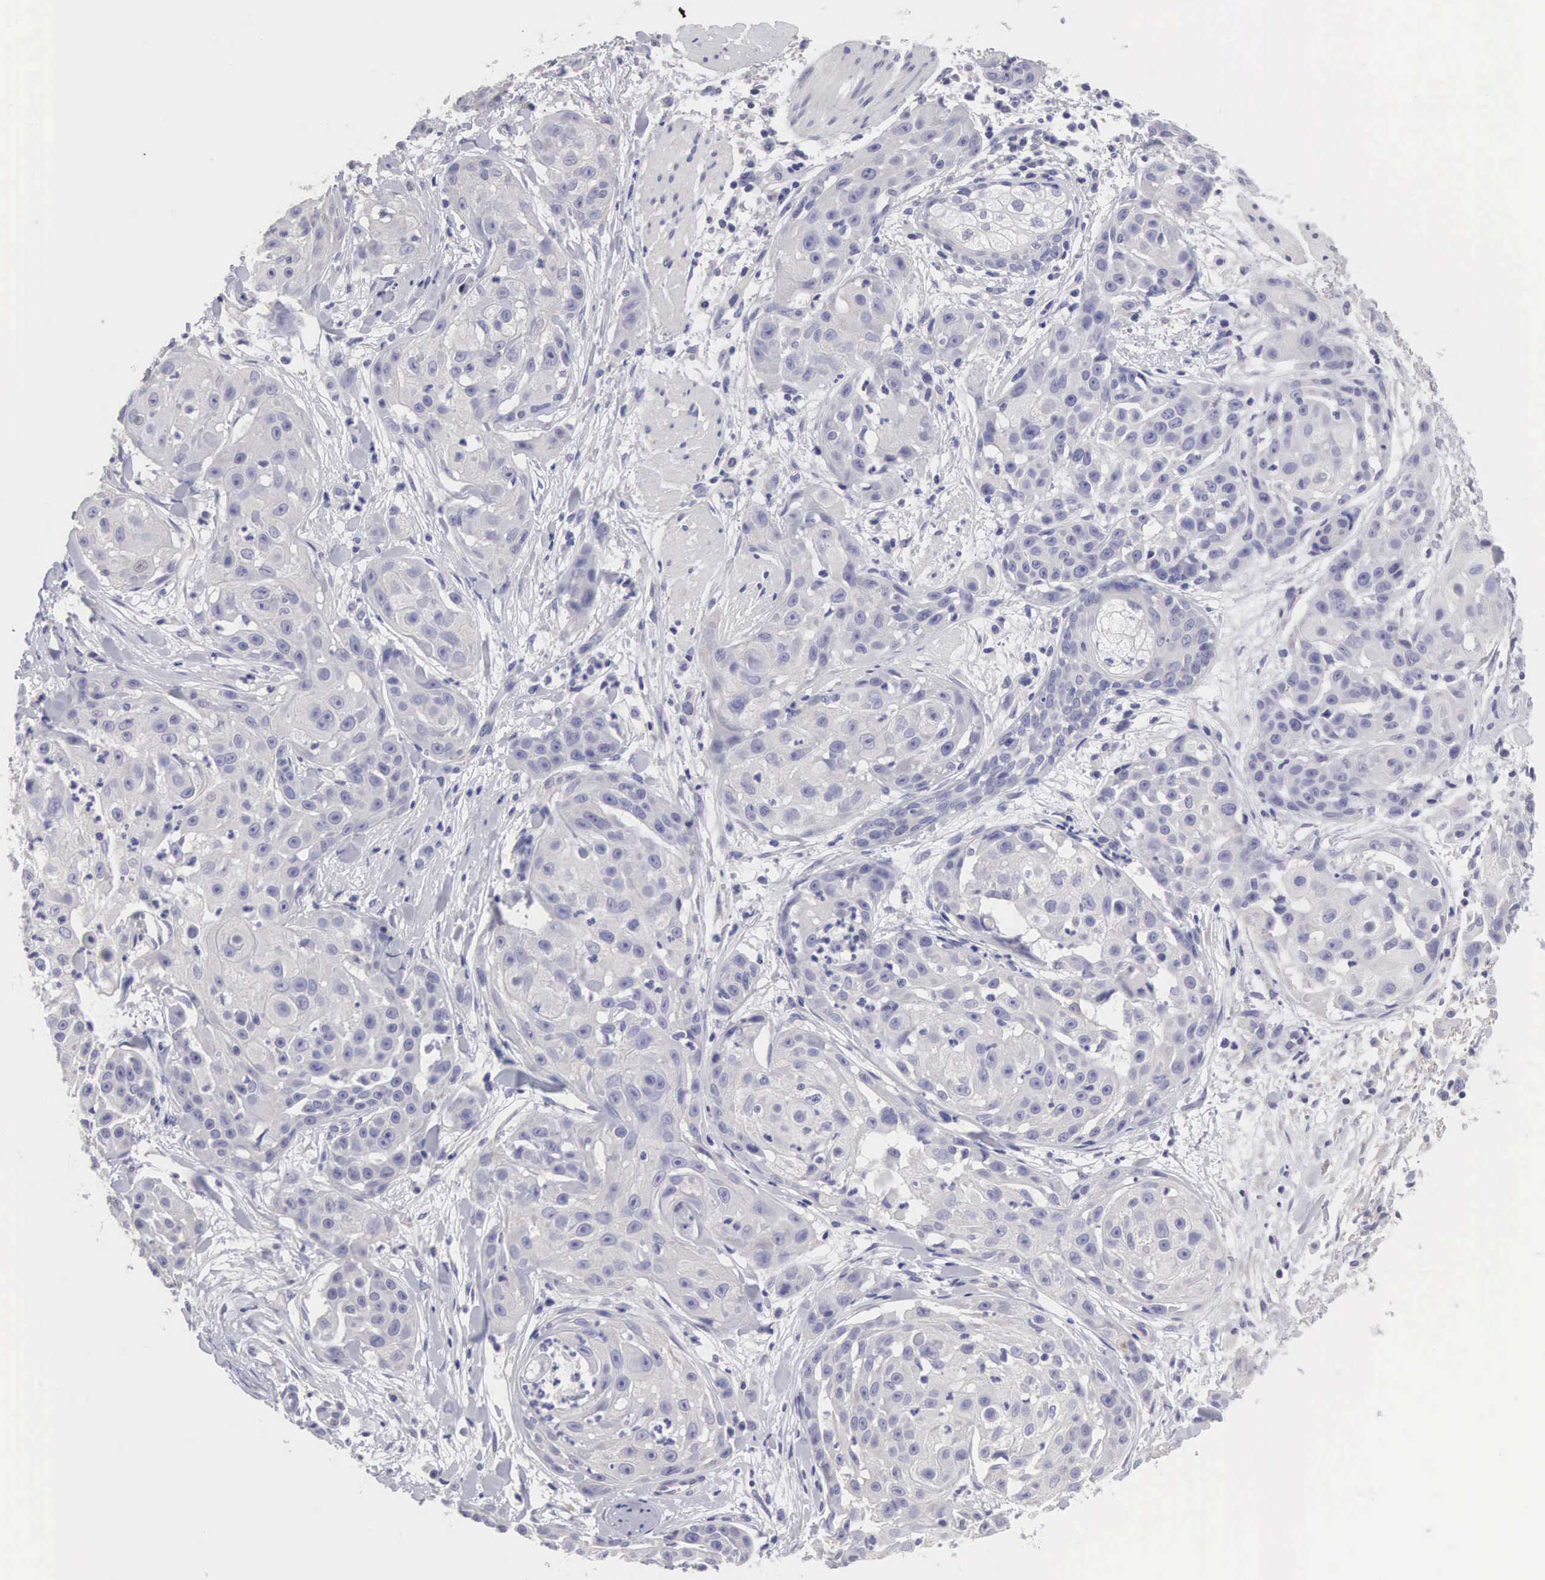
{"staining": {"intensity": "negative", "quantity": "none", "location": "none"}, "tissue": "skin cancer", "cell_type": "Tumor cells", "image_type": "cancer", "snomed": [{"axis": "morphology", "description": "Squamous cell carcinoma, NOS"}, {"axis": "topography", "description": "Skin"}], "caption": "The histopathology image demonstrates no staining of tumor cells in skin cancer.", "gene": "SLITRK4", "patient": {"sex": "female", "age": 57}}